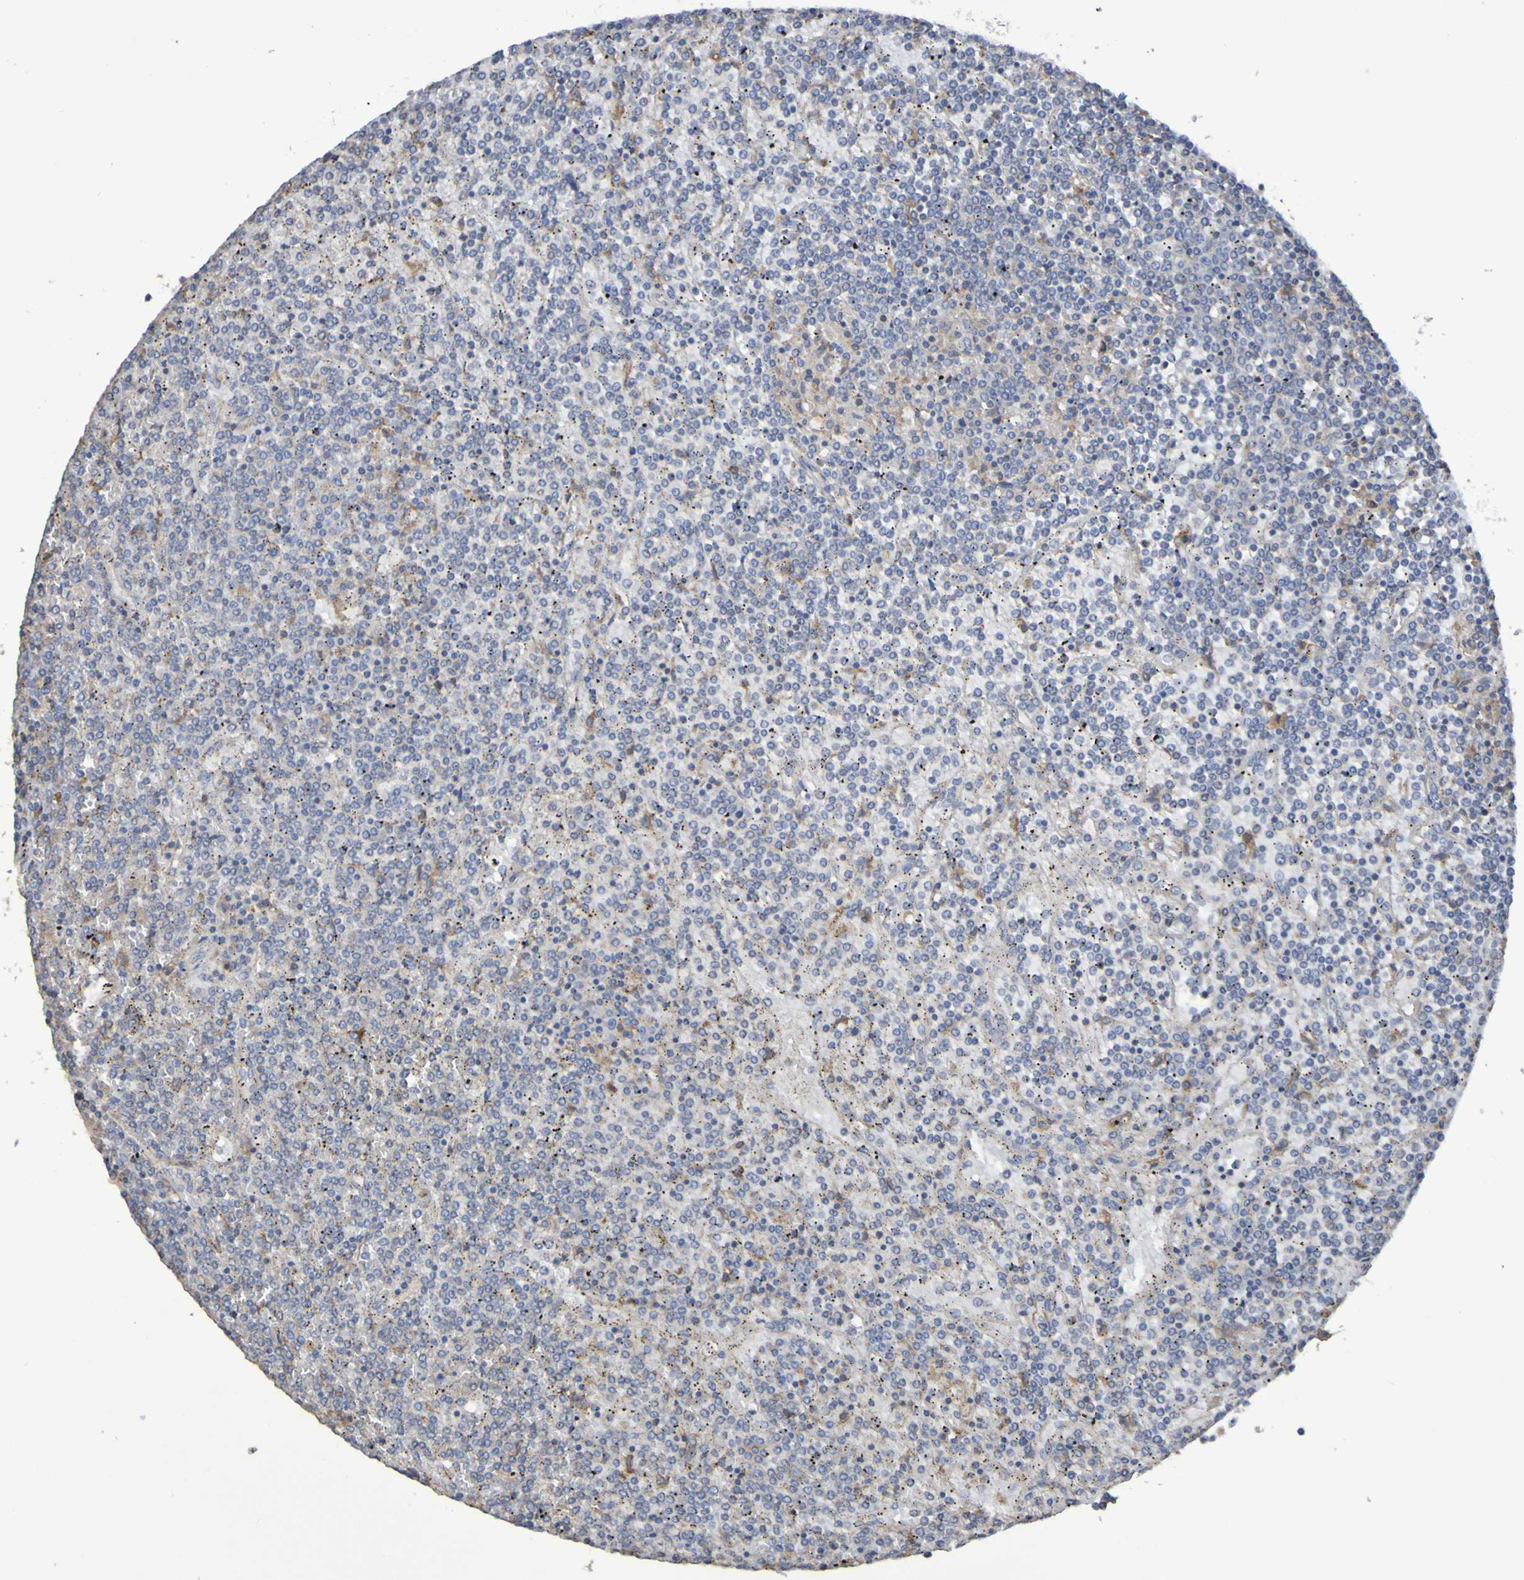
{"staining": {"intensity": "negative", "quantity": "none", "location": "none"}, "tissue": "lymphoma", "cell_type": "Tumor cells", "image_type": "cancer", "snomed": [{"axis": "morphology", "description": "Malignant lymphoma, non-Hodgkin's type, Low grade"}, {"axis": "topography", "description": "Spleen"}], "caption": "DAB immunohistochemical staining of lymphoma demonstrates no significant expression in tumor cells.", "gene": "SYNJ1", "patient": {"sex": "female", "age": 19}}